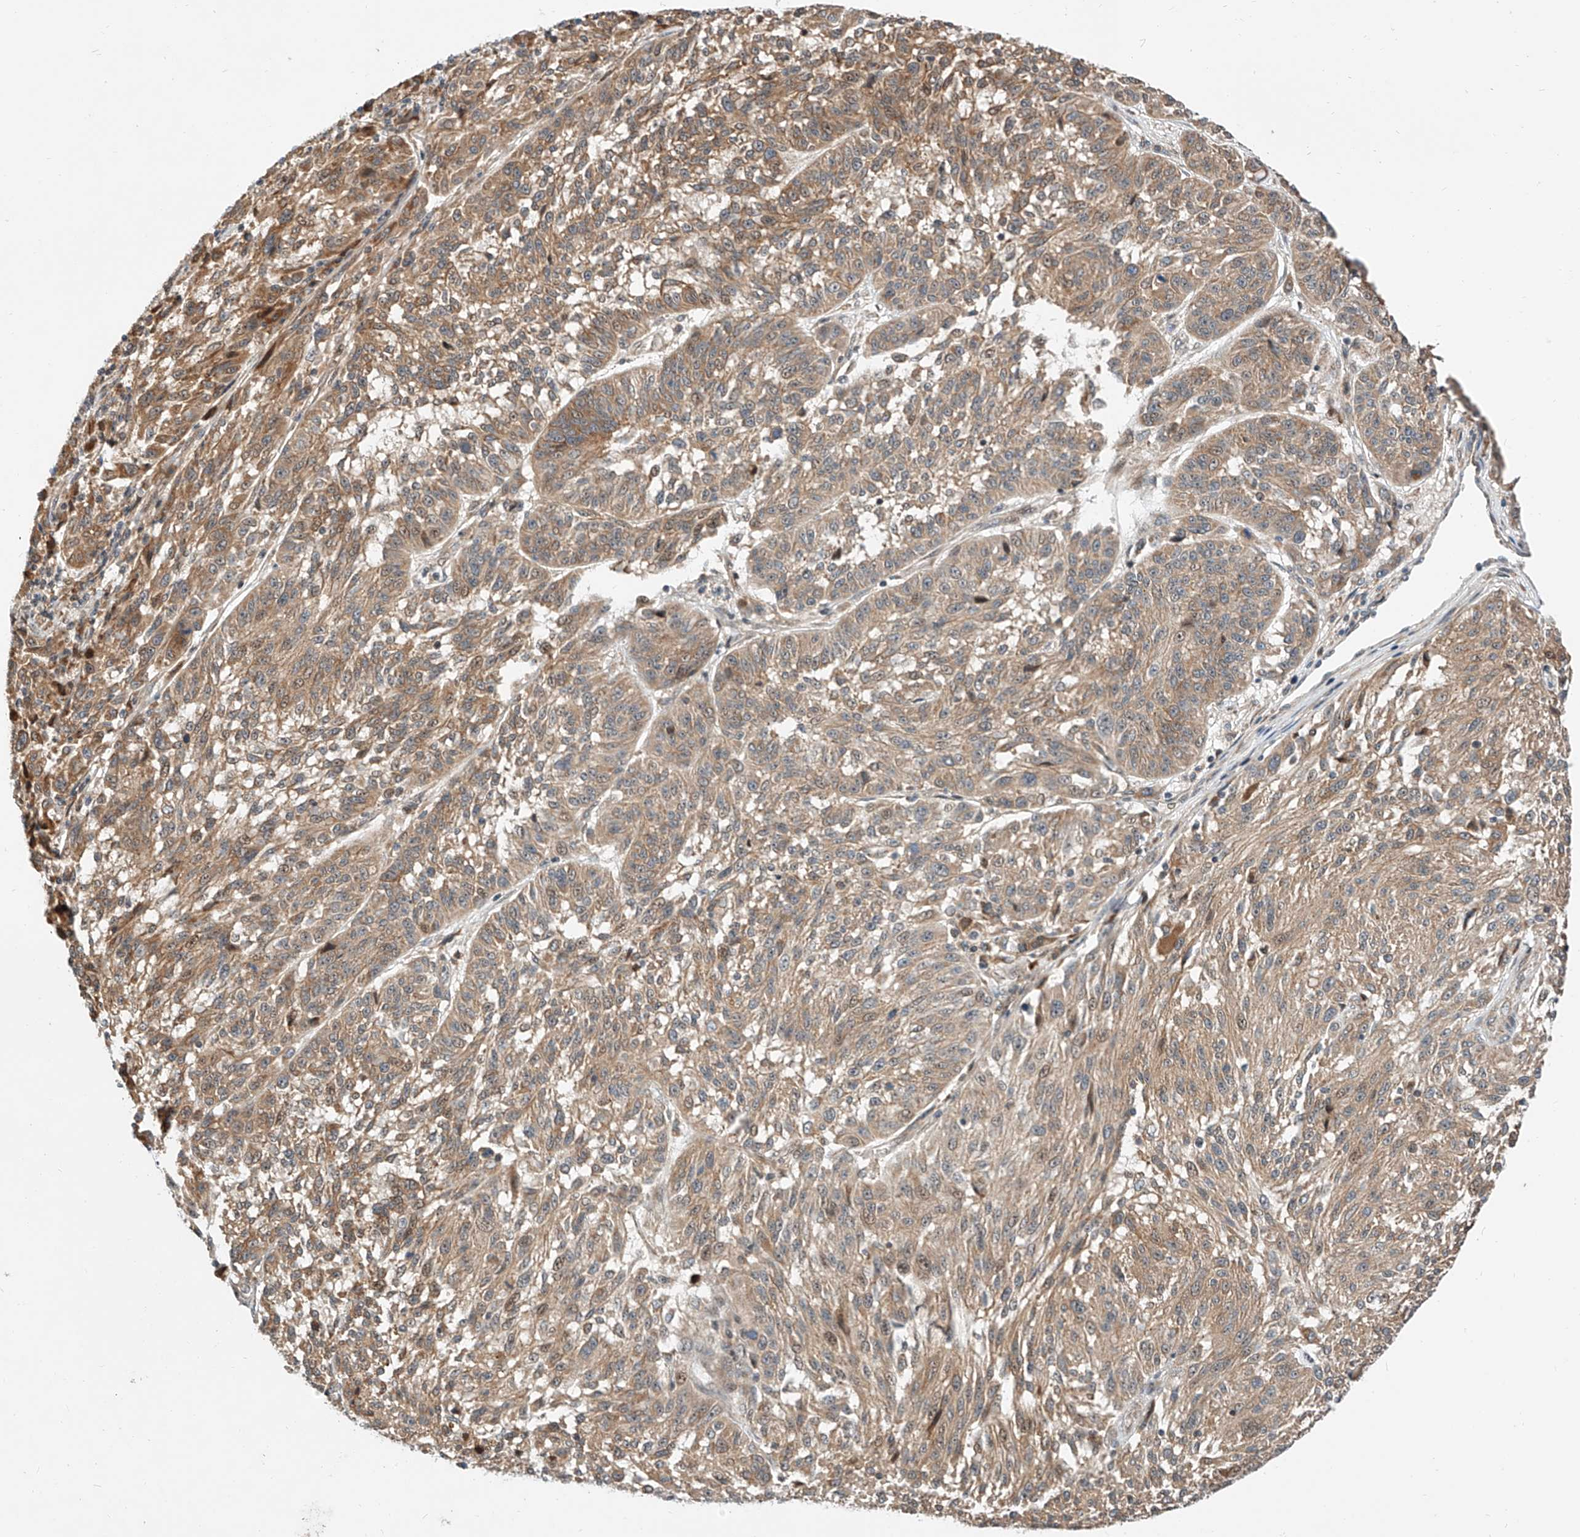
{"staining": {"intensity": "moderate", "quantity": ">75%", "location": "cytoplasmic/membranous"}, "tissue": "melanoma", "cell_type": "Tumor cells", "image_type": "cancer", "snomed": [{"axis": "morphology", "description": "Malignant melanoma, NOS"}, {"axis": "topography", "description": "Skin"}], "caption": "Moderate cytoplasmic/membranous positivity is identified in about >75% of tumor cells in malignant melanoma.", "gene": "CPAMD8", "patient": {"sex": "male", "age": 53}}